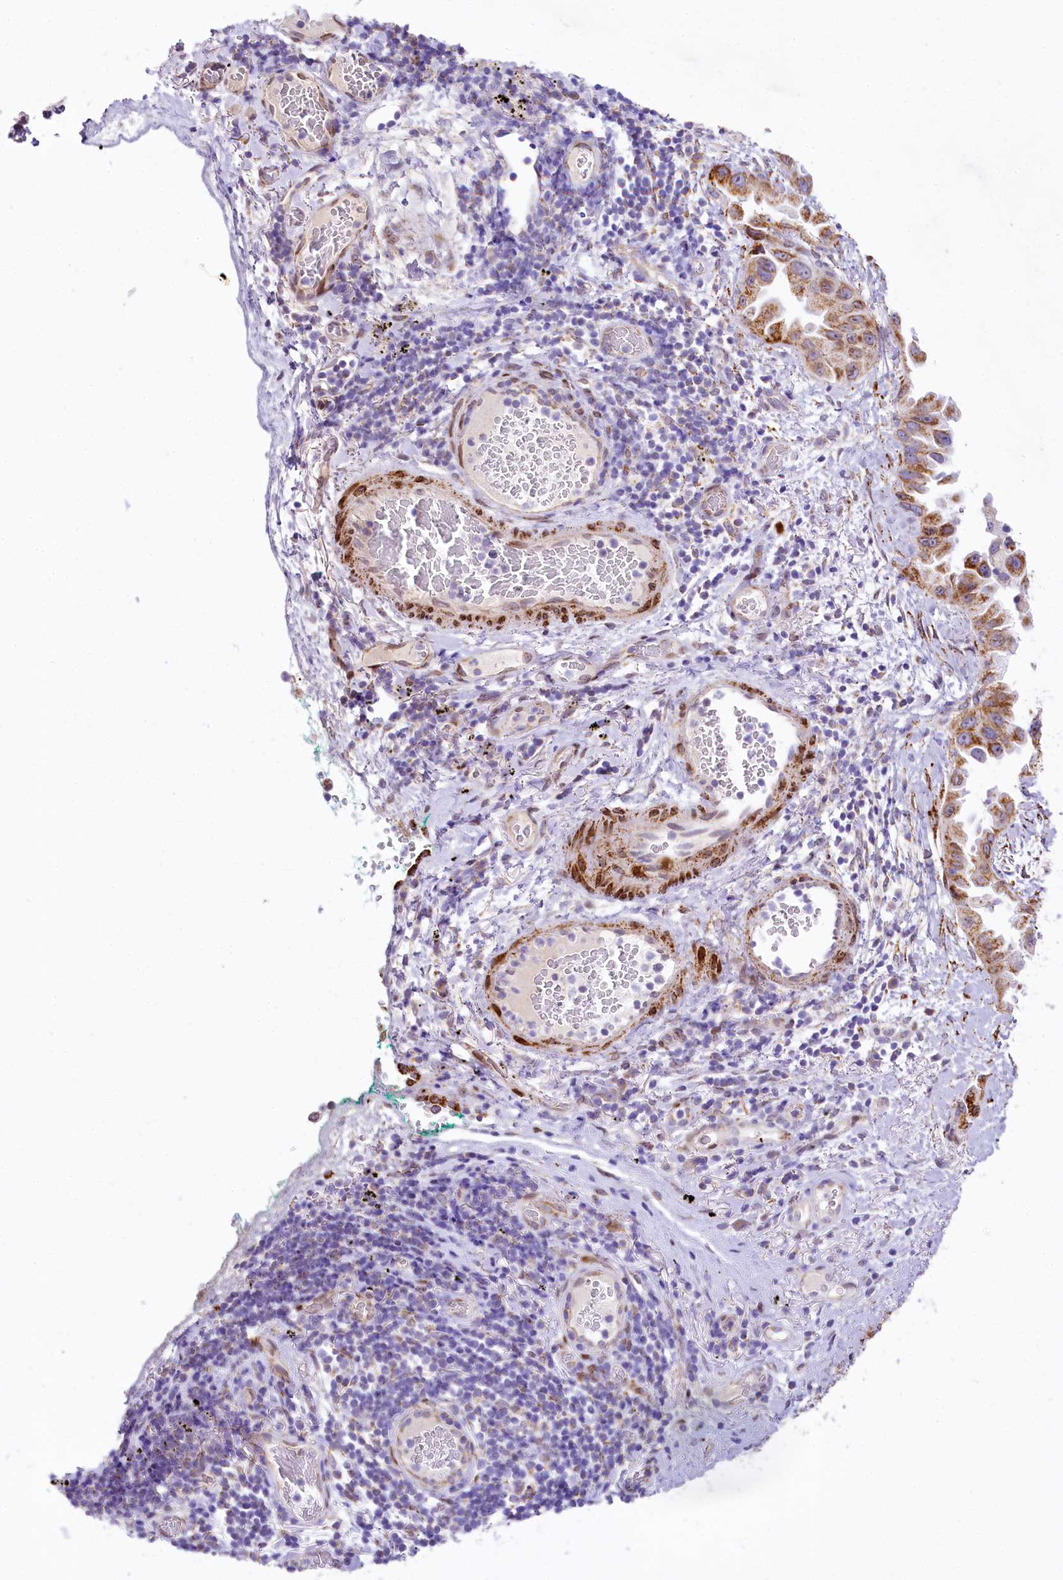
{"staining": {"intensity": "moderate", "quantity": ">75%", "location": "cytoplasmic/membranous"}, "tissue": "lung cancer", "cell_type": "Tumor cells", "image_type": "cancer", "snomed": [{"axis": "morphology", "description": "Adenocarcinoma, NOS"}, {"axis": "topography", "description": "Lung"}], "caption": "Protein staining of lung cancer (adenocarcinoma) tissue reveals moderate cytoplasmic/membranous expression in about >75% of tumor cells.", "gene": "PPIP5K2", "patient": {"sex": "female", "age": 67}}